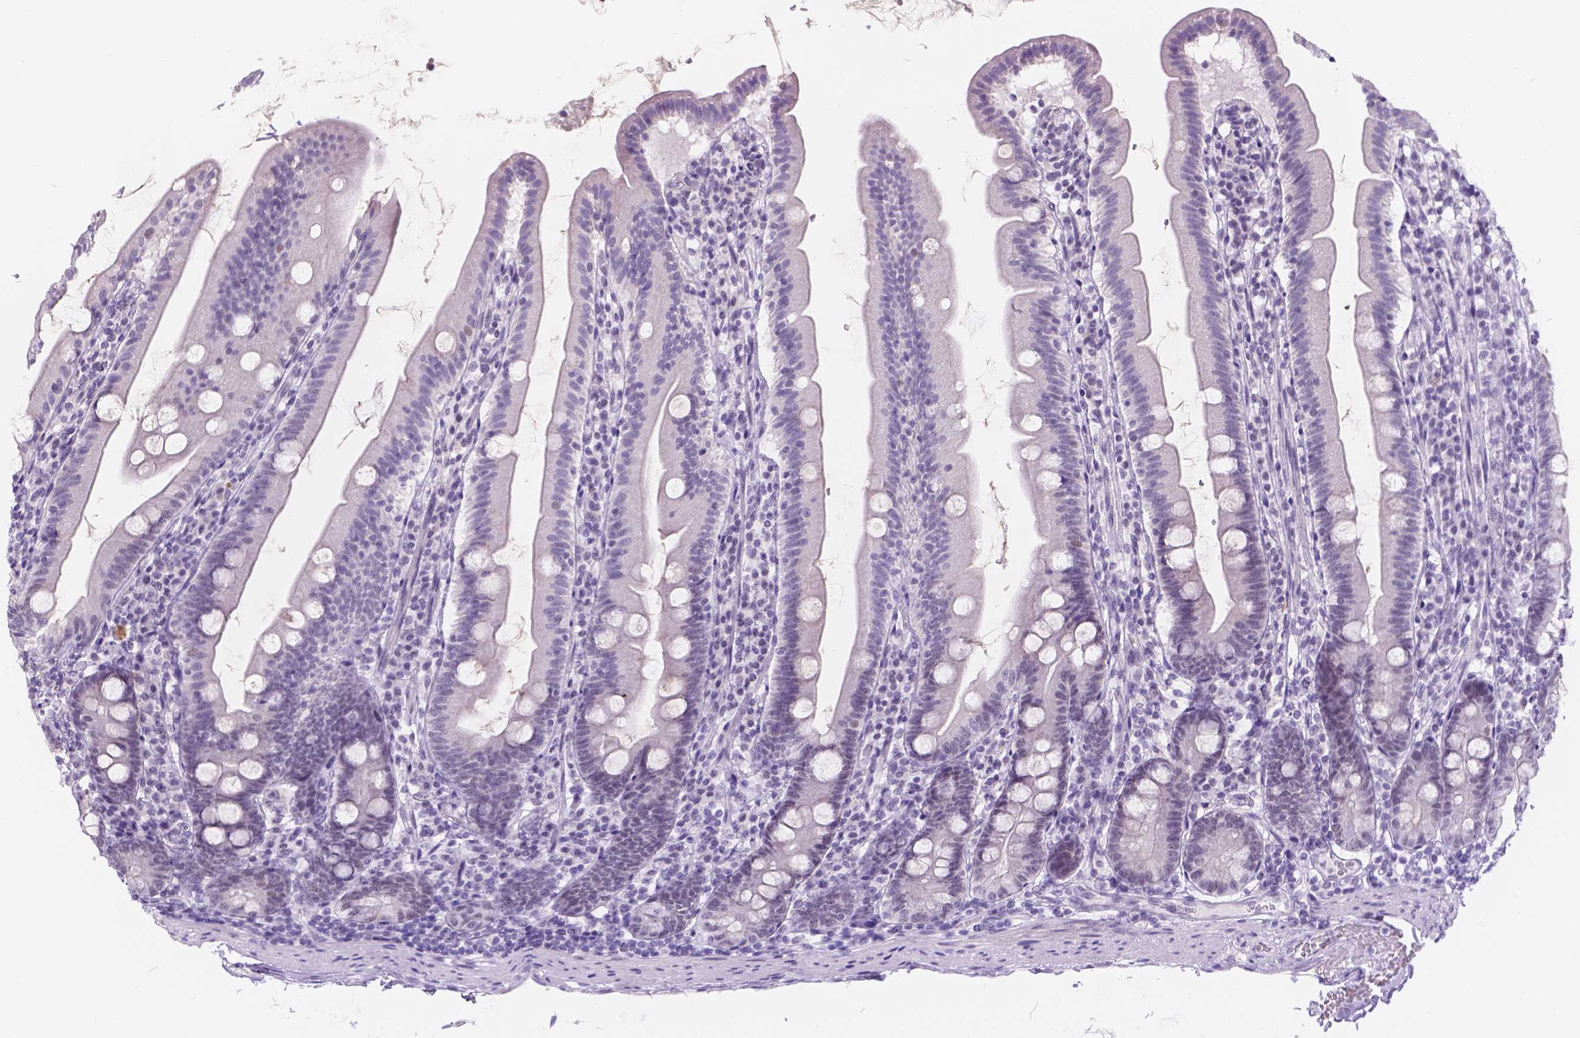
{"staining": {"intensity": "negative", "quantity": "none", "location": "none"}, "tissue": "duodenum", "cell_type": "Glandular cells", "image_type": "normal", "snomed": [{"axis": "morphology", "description": "Normal tissue, NOS"}, {"axis": "topography", "description": "Duodenum"}], "caption": "This is a micrograph of IHC staining of benign duodenum, which shows no positivity in glandular cells.", "gene": "DCC", "patient": {"sex": "female", "age": 67}}